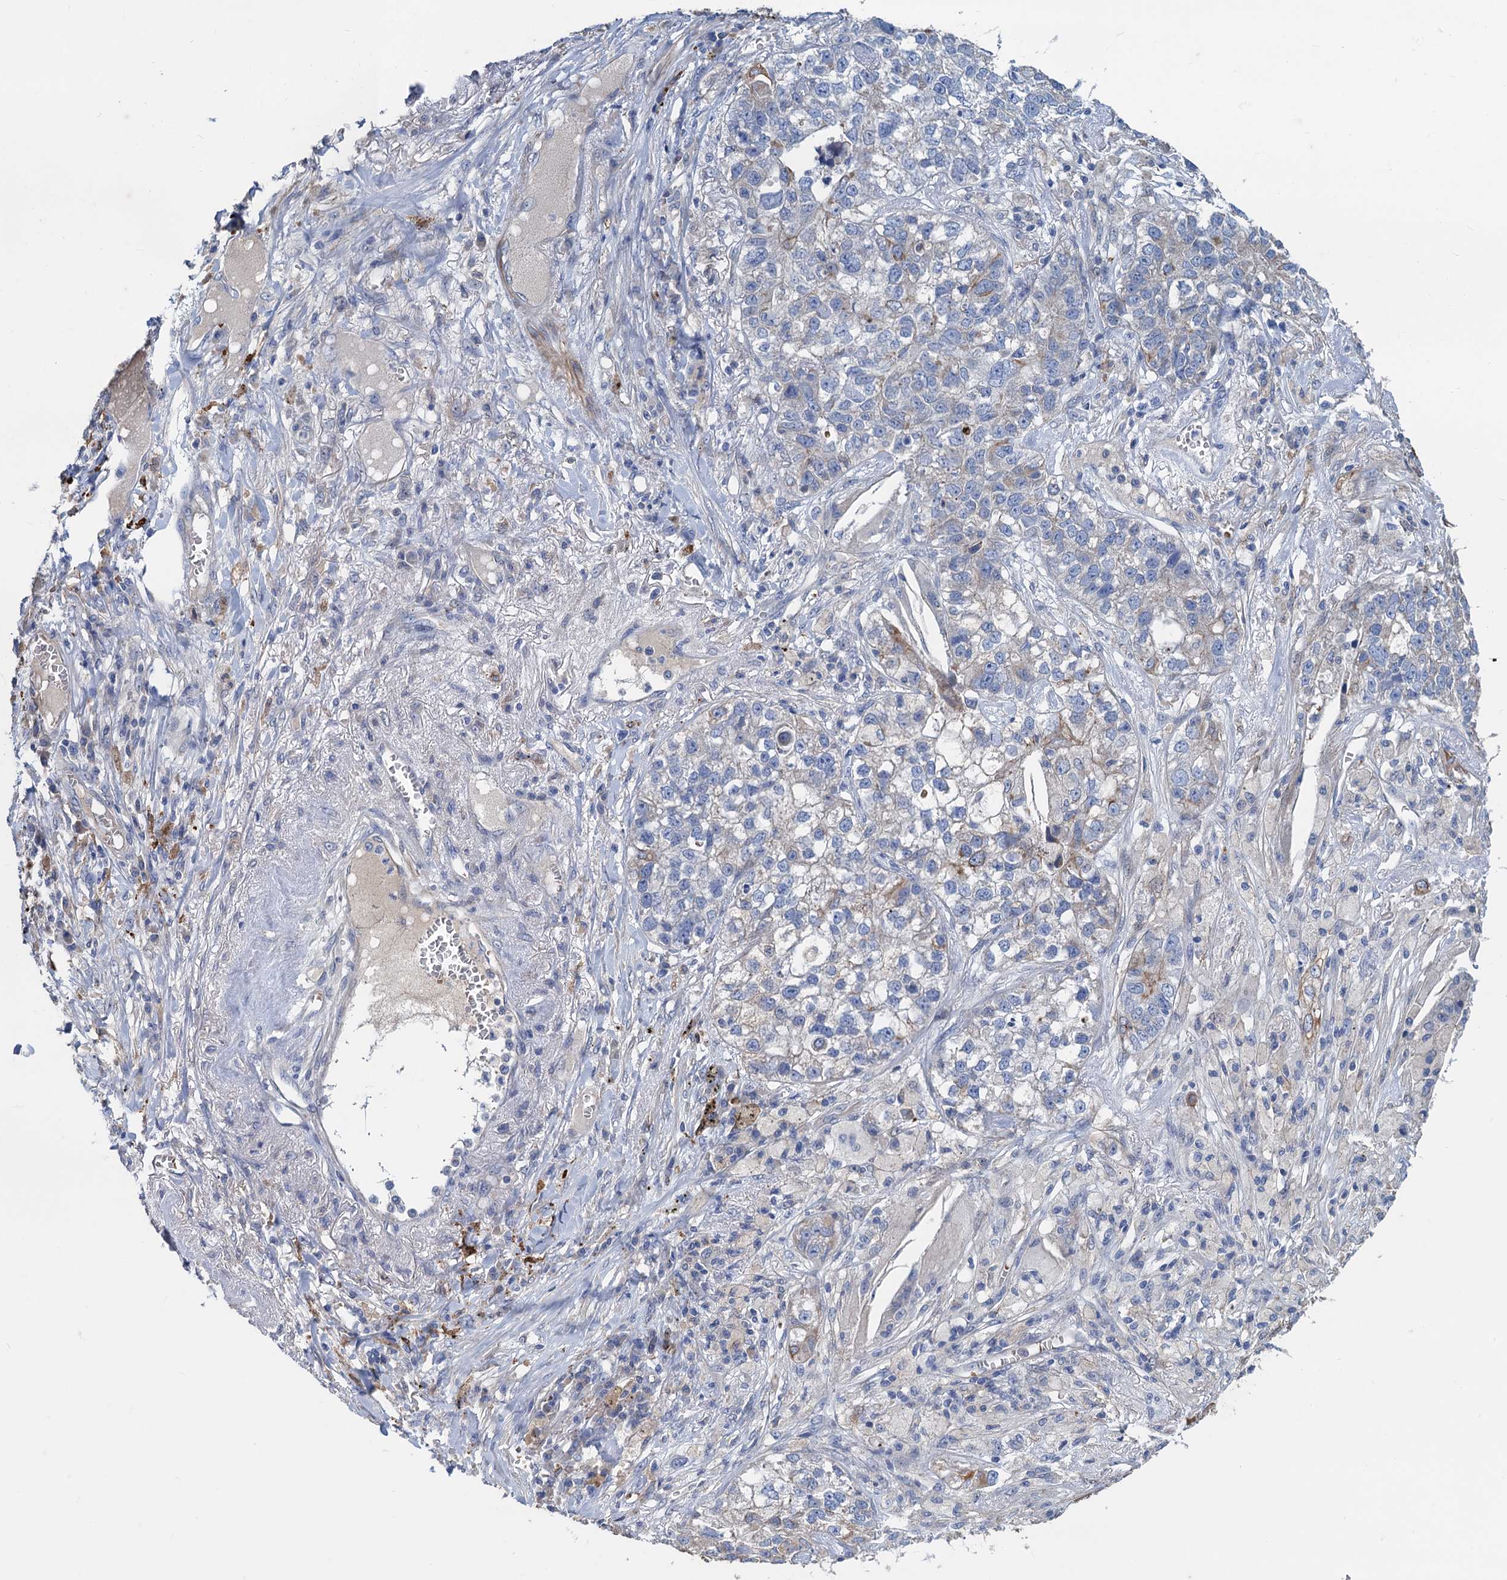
{"staining": {"intensity": "negative", "quantity": "none", "location": "none"}, "tissue": "lung cancer", "cell_type": "Tumor cells", "image_type": "cancer", "snomed": [{"axis": "morphology", "description": "Adenocarcinoma, NOS"}, {"axis": "topography", "description": "Lung"}], "caption": "There is no significant positivity in tumor cells of lung cancer (adenocarcinoma).", "gene": "SMCO3", "patient": {"sex": "male", "age": 49}}